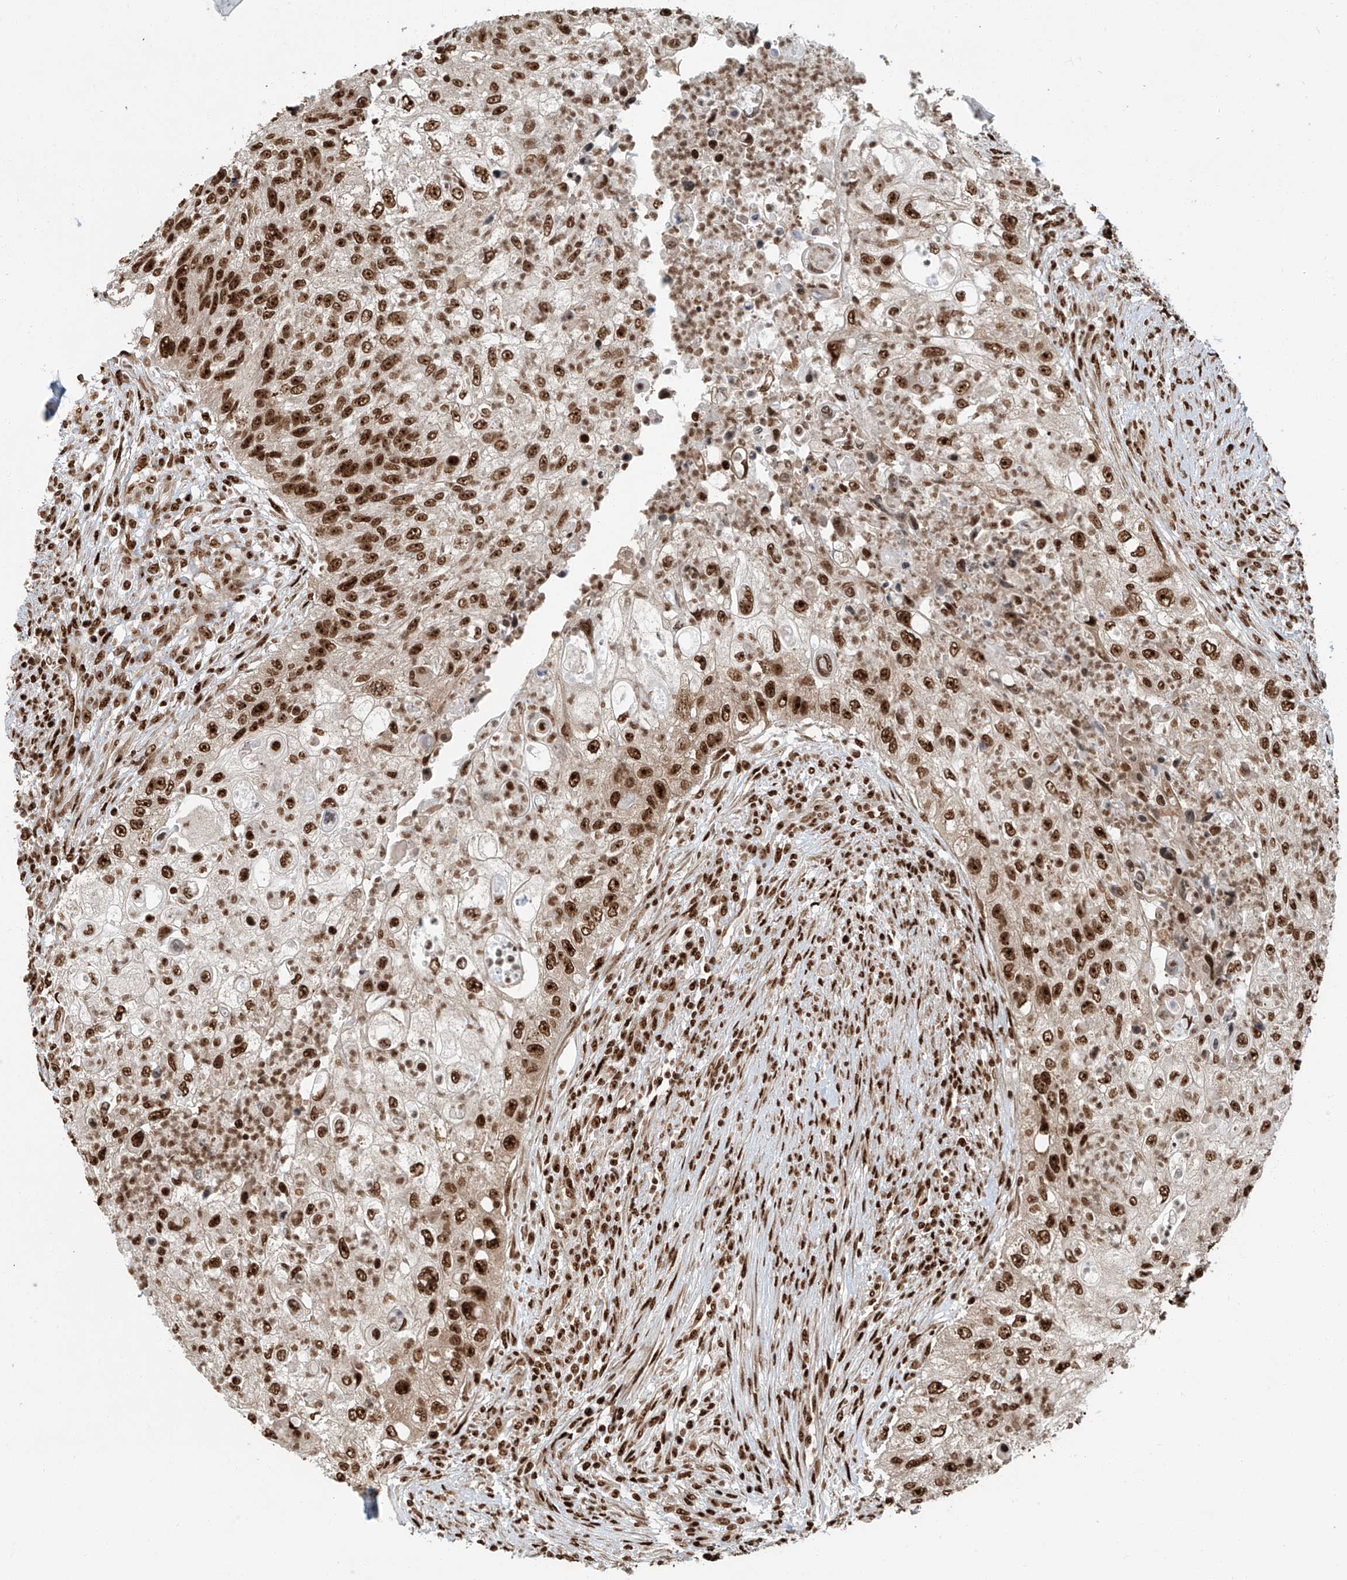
{"staining": {"intensity": "strong", "quantity": ">75%", "location": "nuclear"}, "tissue": "urothelial cancer", "cell_type": "Tumor cells", "image_type": "cancer", "snomed": [{"axis": "morphology", "description": "Urothelial carcinoma, High grade"}, {"axis": "topography", "description": "Urinary bladder"}], "caption": "High-grade urothelial carcinoma tissue shows strong nuclear staining in about >75% of tumor cells", "gene": "FAM193B", "patient": {"sex": "female", "age": 60}}